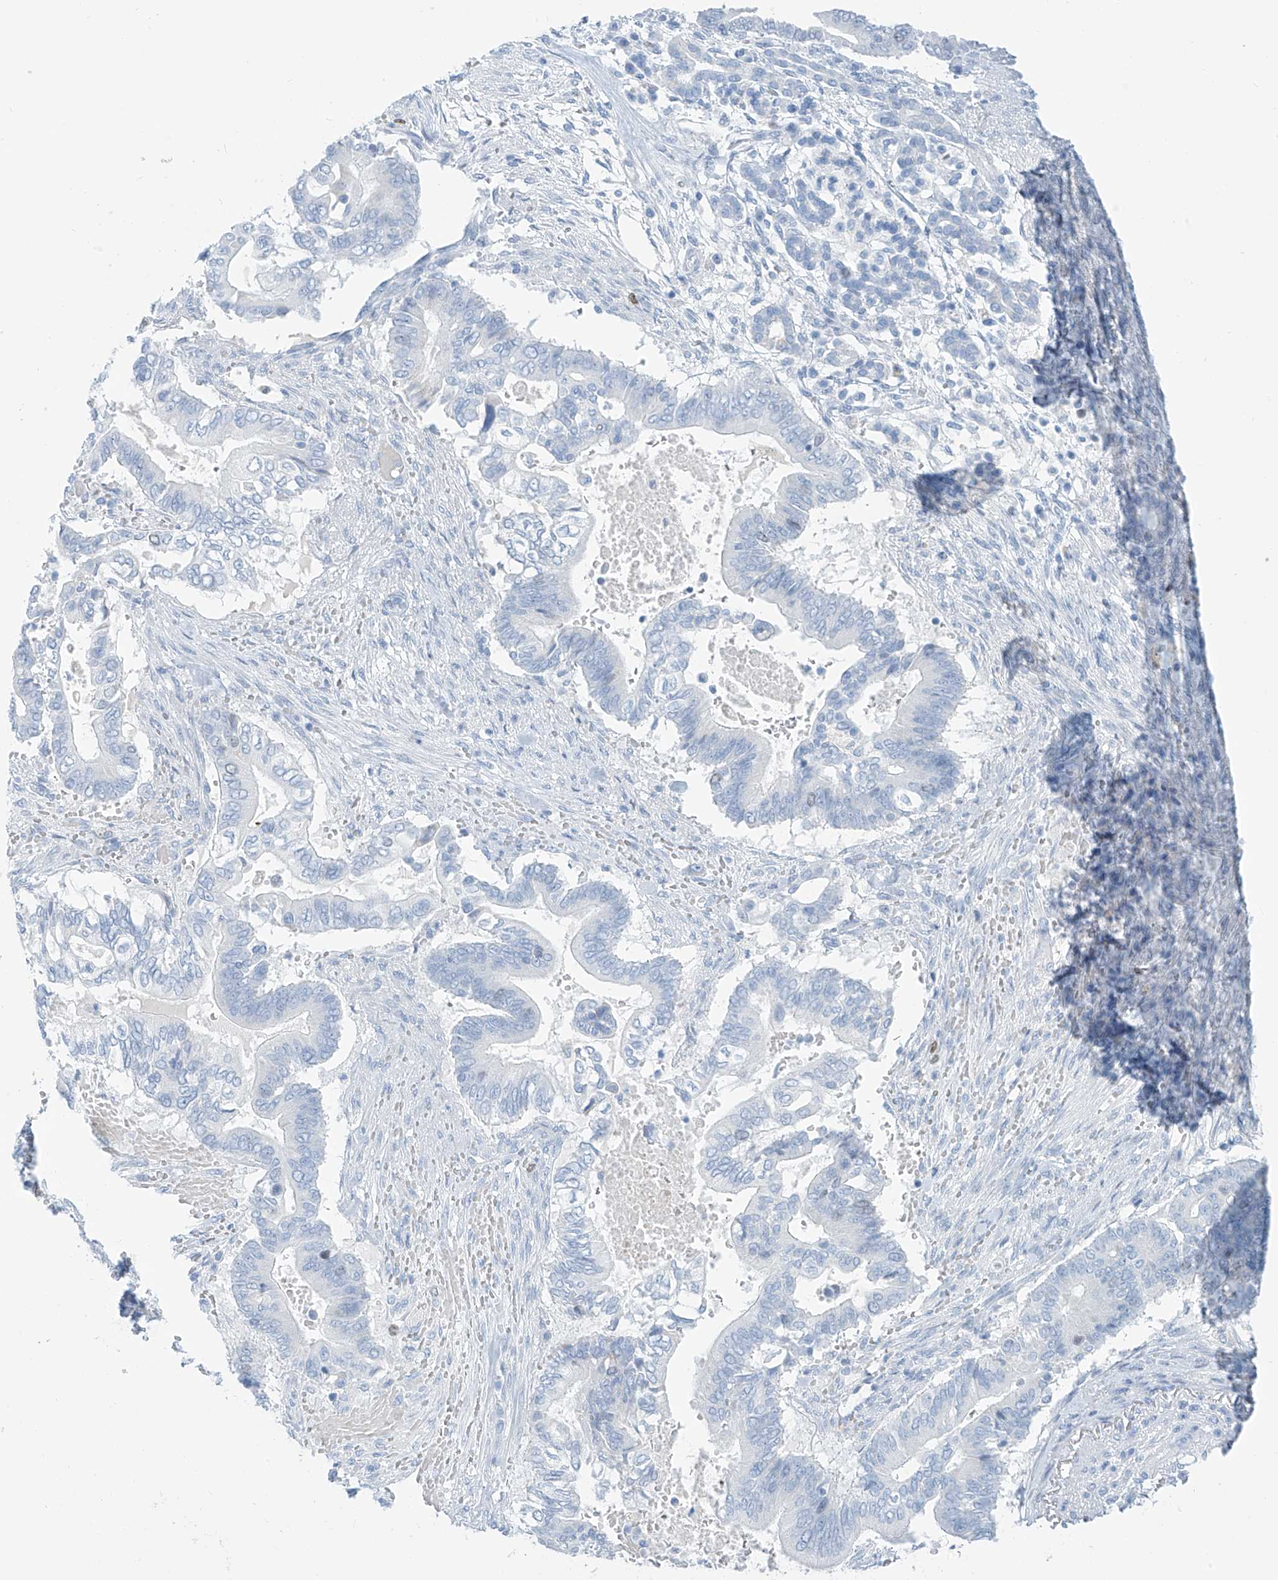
{"staining": {"intensity": "negative", "quantity": "none", "location": "none"}, "tissue": "pancreatic cancer", "cell_type": "Tumor cells", "image_type": "cancer", "snomed": [{"axis": "morphology", "description": "Adenocarcinoma, NOS"}, {"axis": "topography", "description": "Pancreas"}], "caption": "Photomicrograph shows no protein positivity in tumor cells of pancreatic cancer tissue.", "gene": "SGO2", "patient": {"sex": "male", "age": 68}}